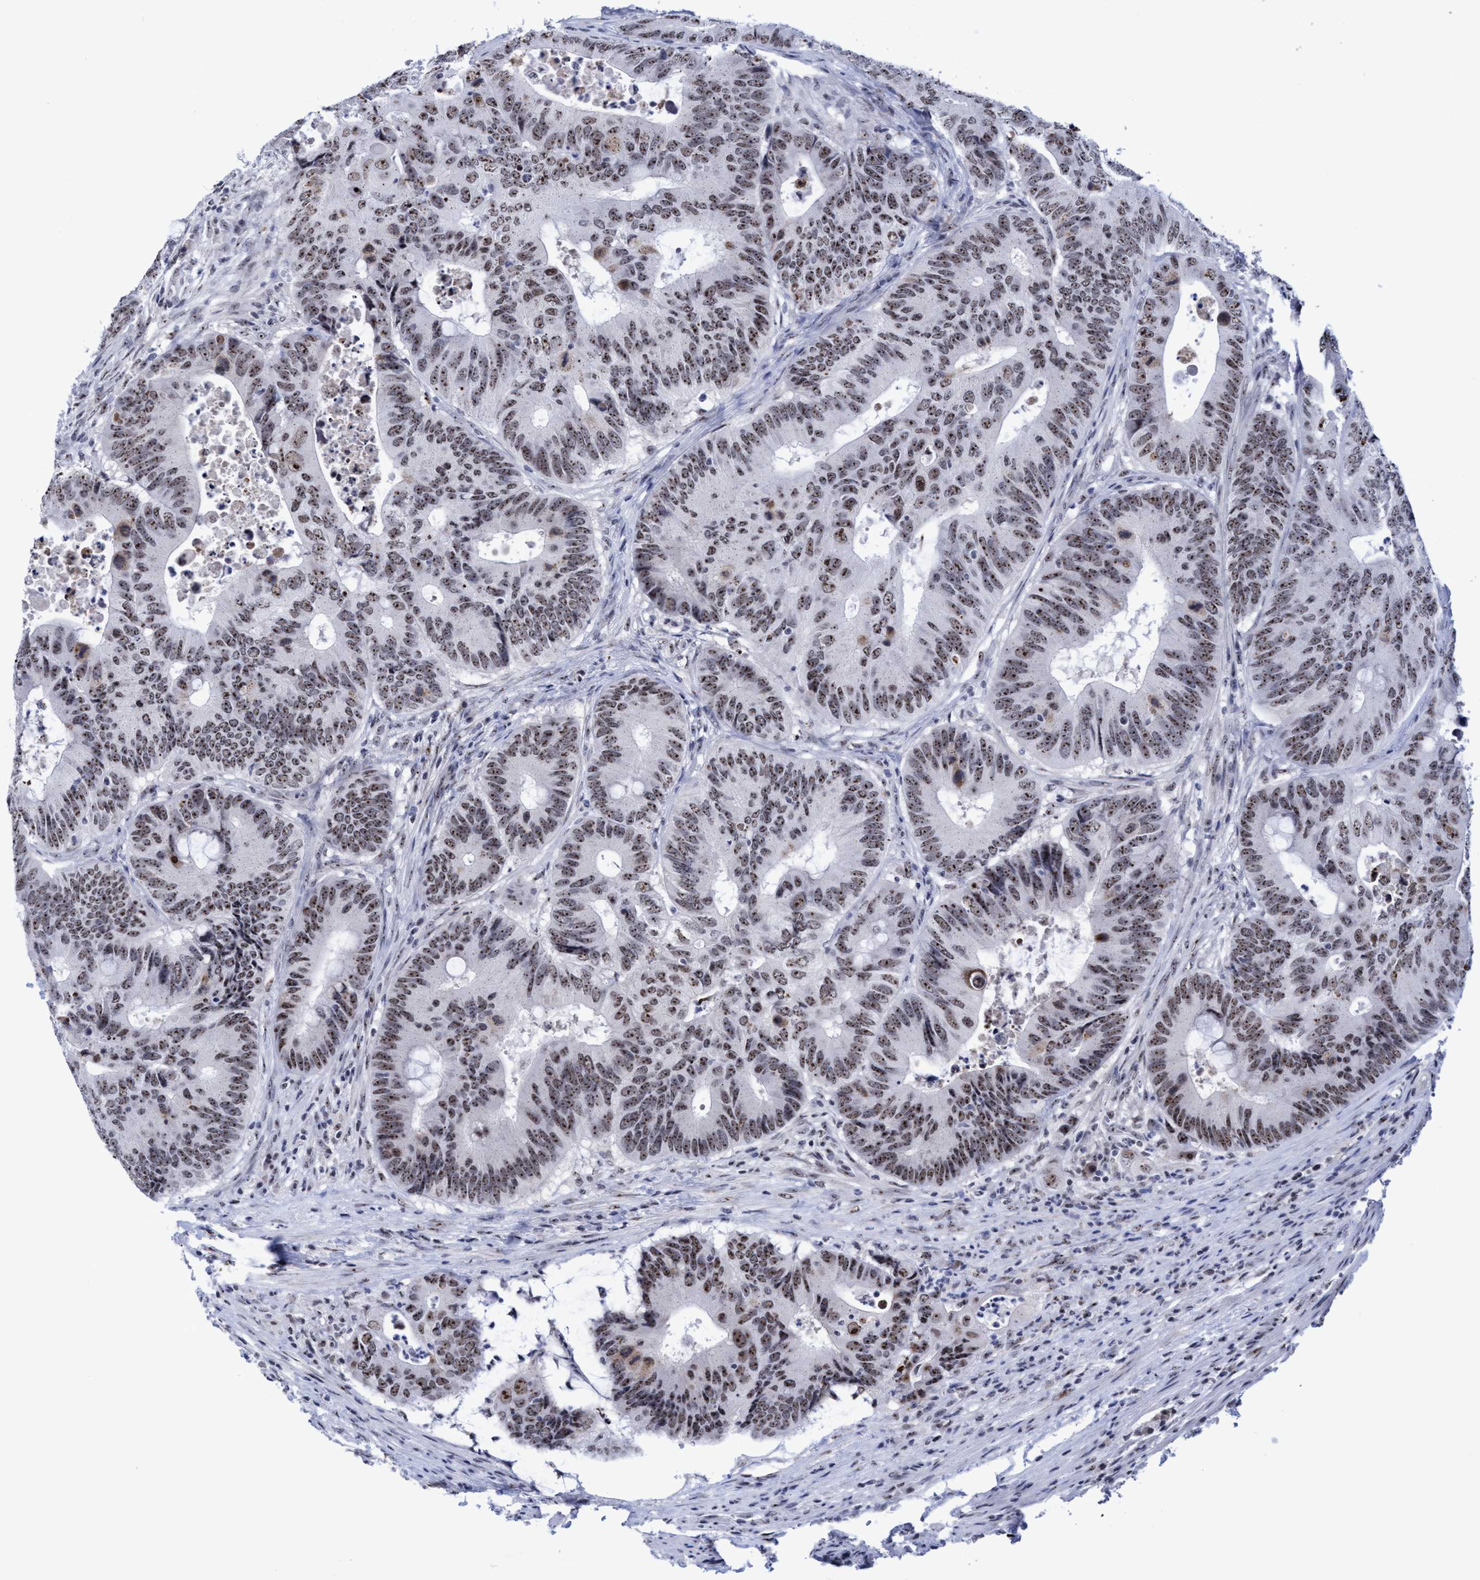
{"staining": {"intensity": "strong", "quantity": ">75%", "location": "nuclear"}, "tissue": "colorectal cancer", "cell_type": "Tumor cells", "image_type": "cancer", "snomed": [{"axis": "morphology", "description": "Adenocarcinoma, NOS"}, {"axis": "topography", "description": "Colon"}], "caption": "An IHC image of neoplastic tissue is shown. Protein staining in brown shows strong nuclear positivity in colorectal cancer within tumor cells. (DAB = brown stain, brightfield microscopy at high magnification).", "gene": "EFCAB10", "patient": {"sex": "male", "age": 71}}